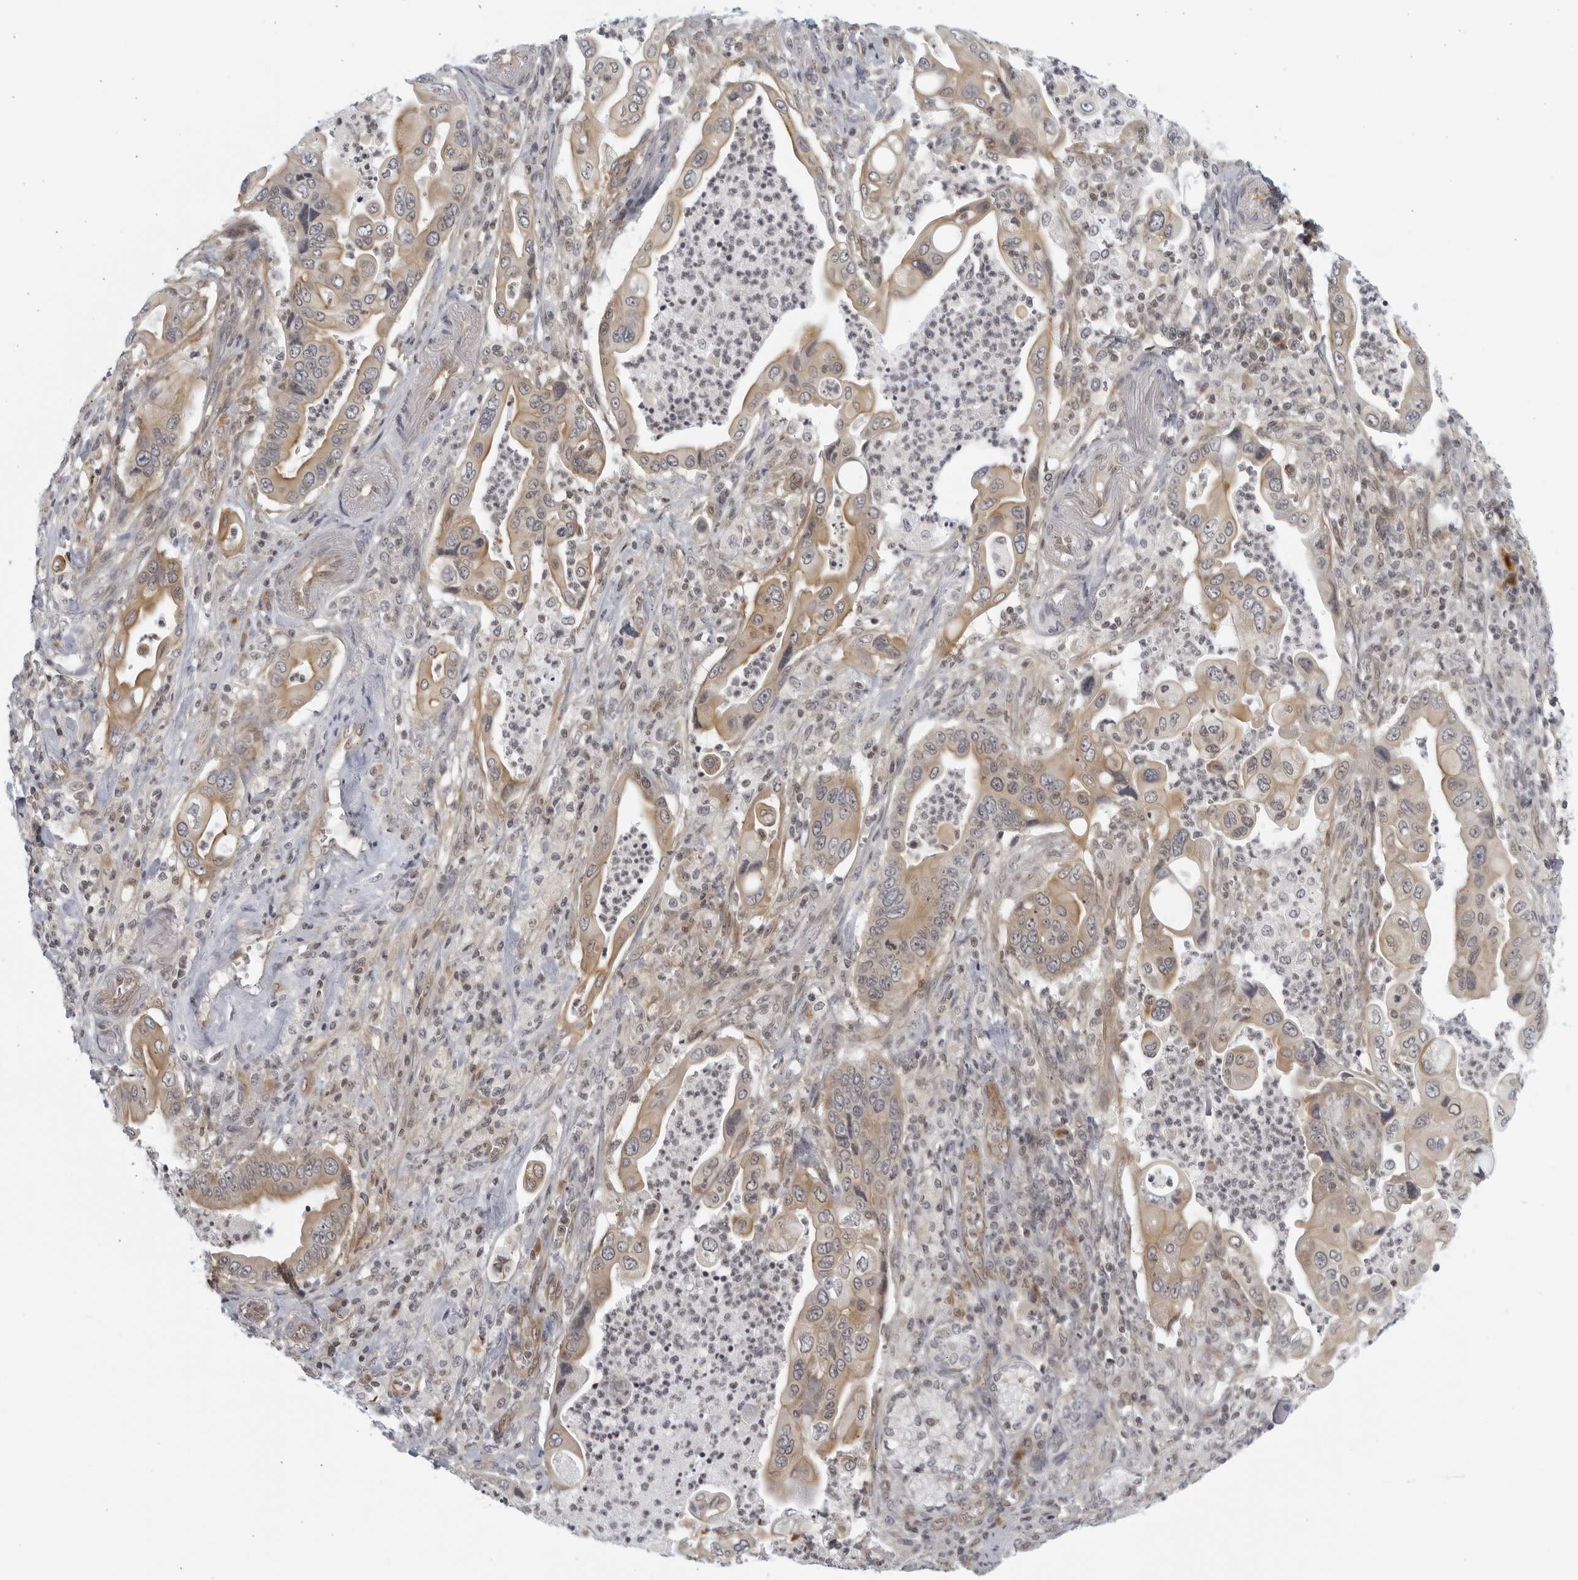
{"staining": {"intensity": "moderate", "quantity": "25%-75%", "location": "cytoplasmic/membranous"}, "tissue": "pancreatic cancer", "cell_type": "Tumor cells", "image_type": "cancer", "snomed": [{"axis": "morphology", "description": "Adenocarcinoma, NOS"}, {"axis": "topography", "description": "Pancreas"}], "caption": "IHC photomicrograph of neoplastic tissue: human adenocarcinoma (pancreatic) stained using IHC demonstrates medium levels of moderate protein expression localized specifically in the cytoplasmic/membranous of tumor cells, appearing as a cytoplasmic/membranous brown color.", "gene": "SERTAD4", "patient": {"sex": "male", "age": 78}}